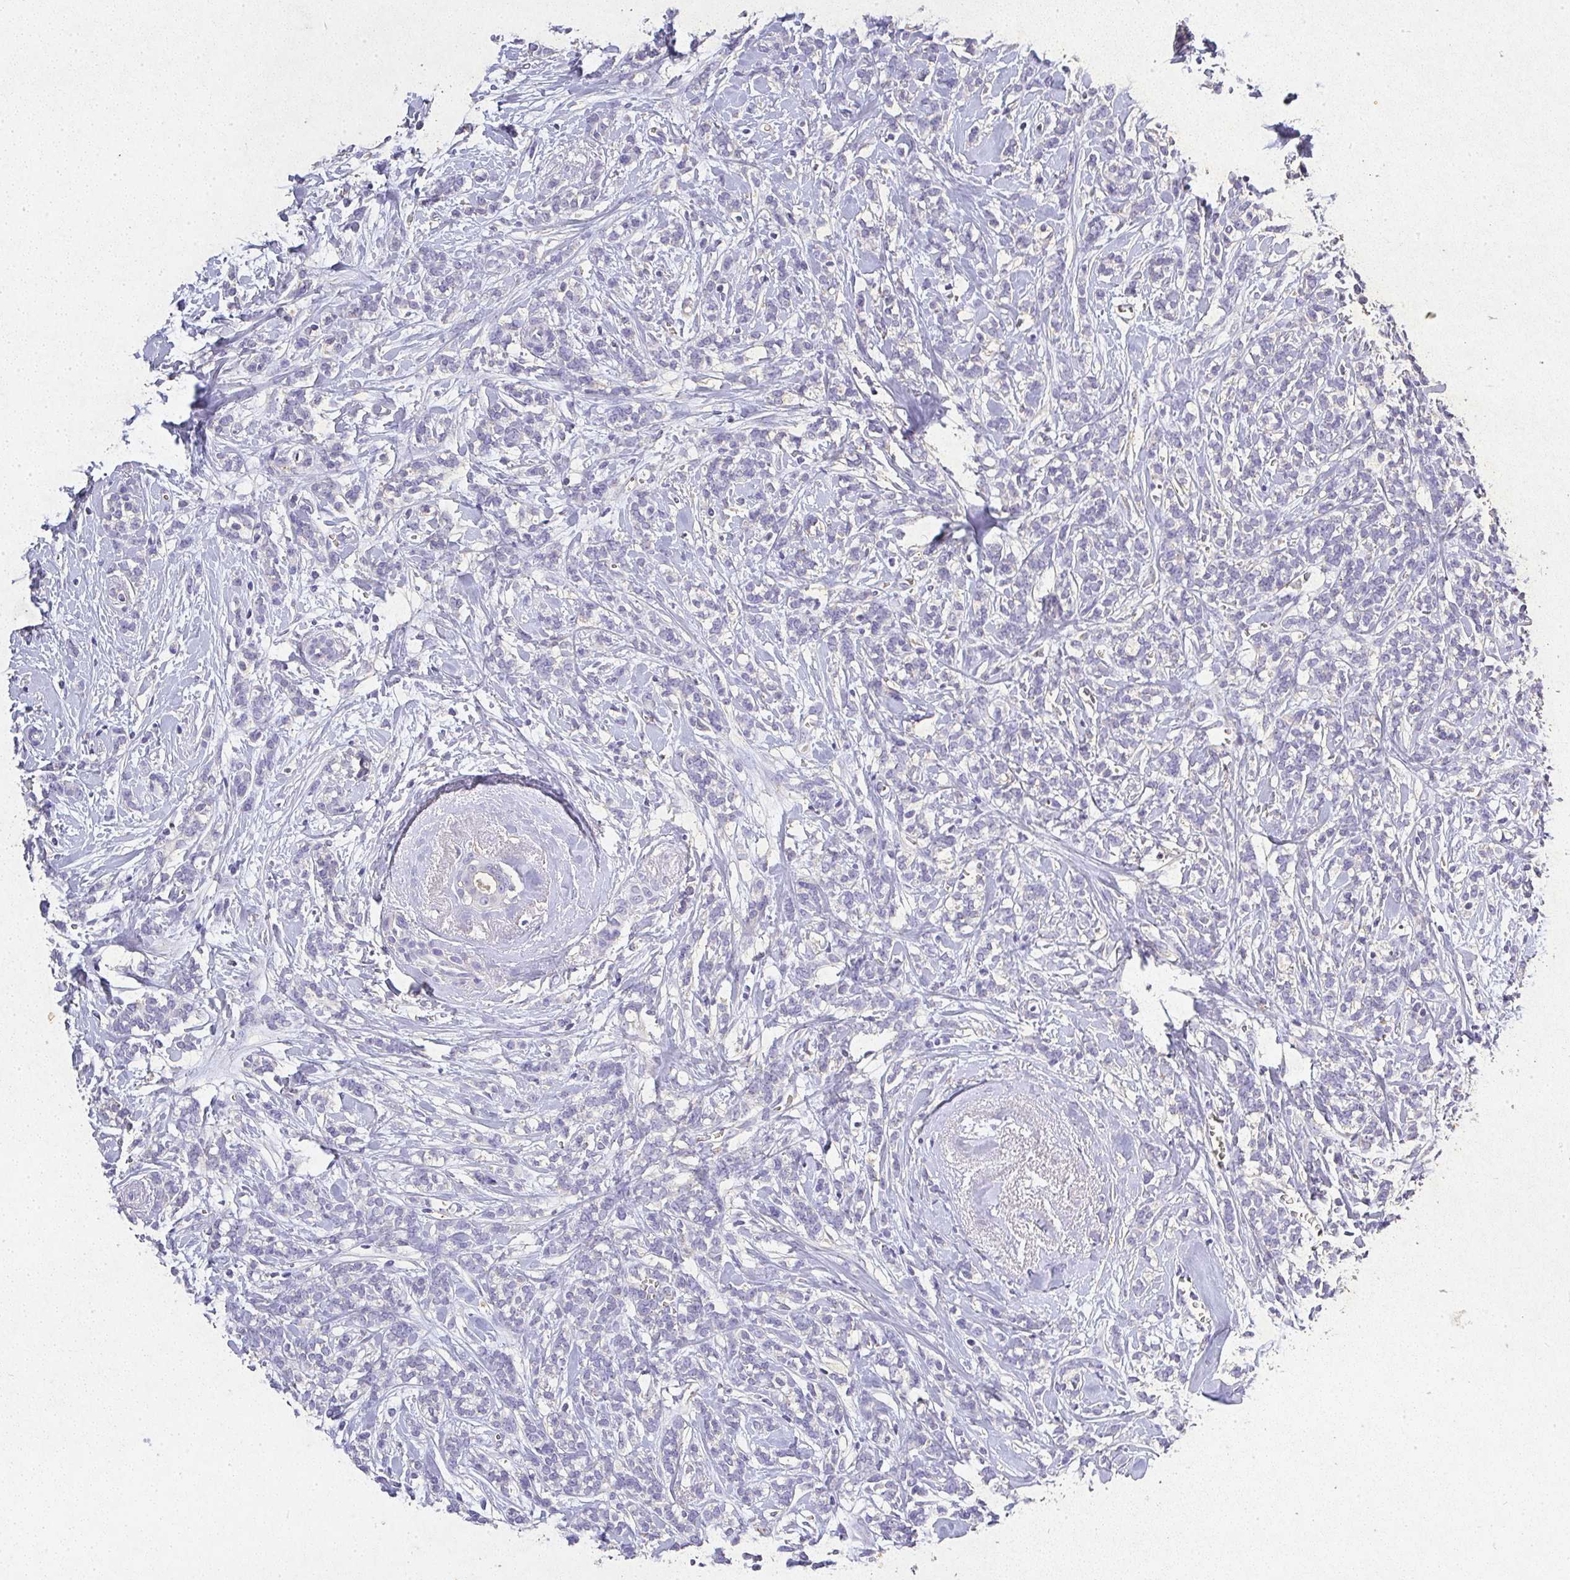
{"staining": {"intensity": "negative", "quantity": "none", "location": "none"}, "tissue": "breast cancer", "cell_type": "Tumor cells", "image_type": "cancer", "snomed": [{"axis": "morphology", "description": "Lobular carcinoma"}, {"axis": "topography", "description": "Breast"}], "caption": "There is no significant staining in tumor cells of breast cancer.", "gene": "RPS2", "patient": {"sex": "female", "age": 59}}